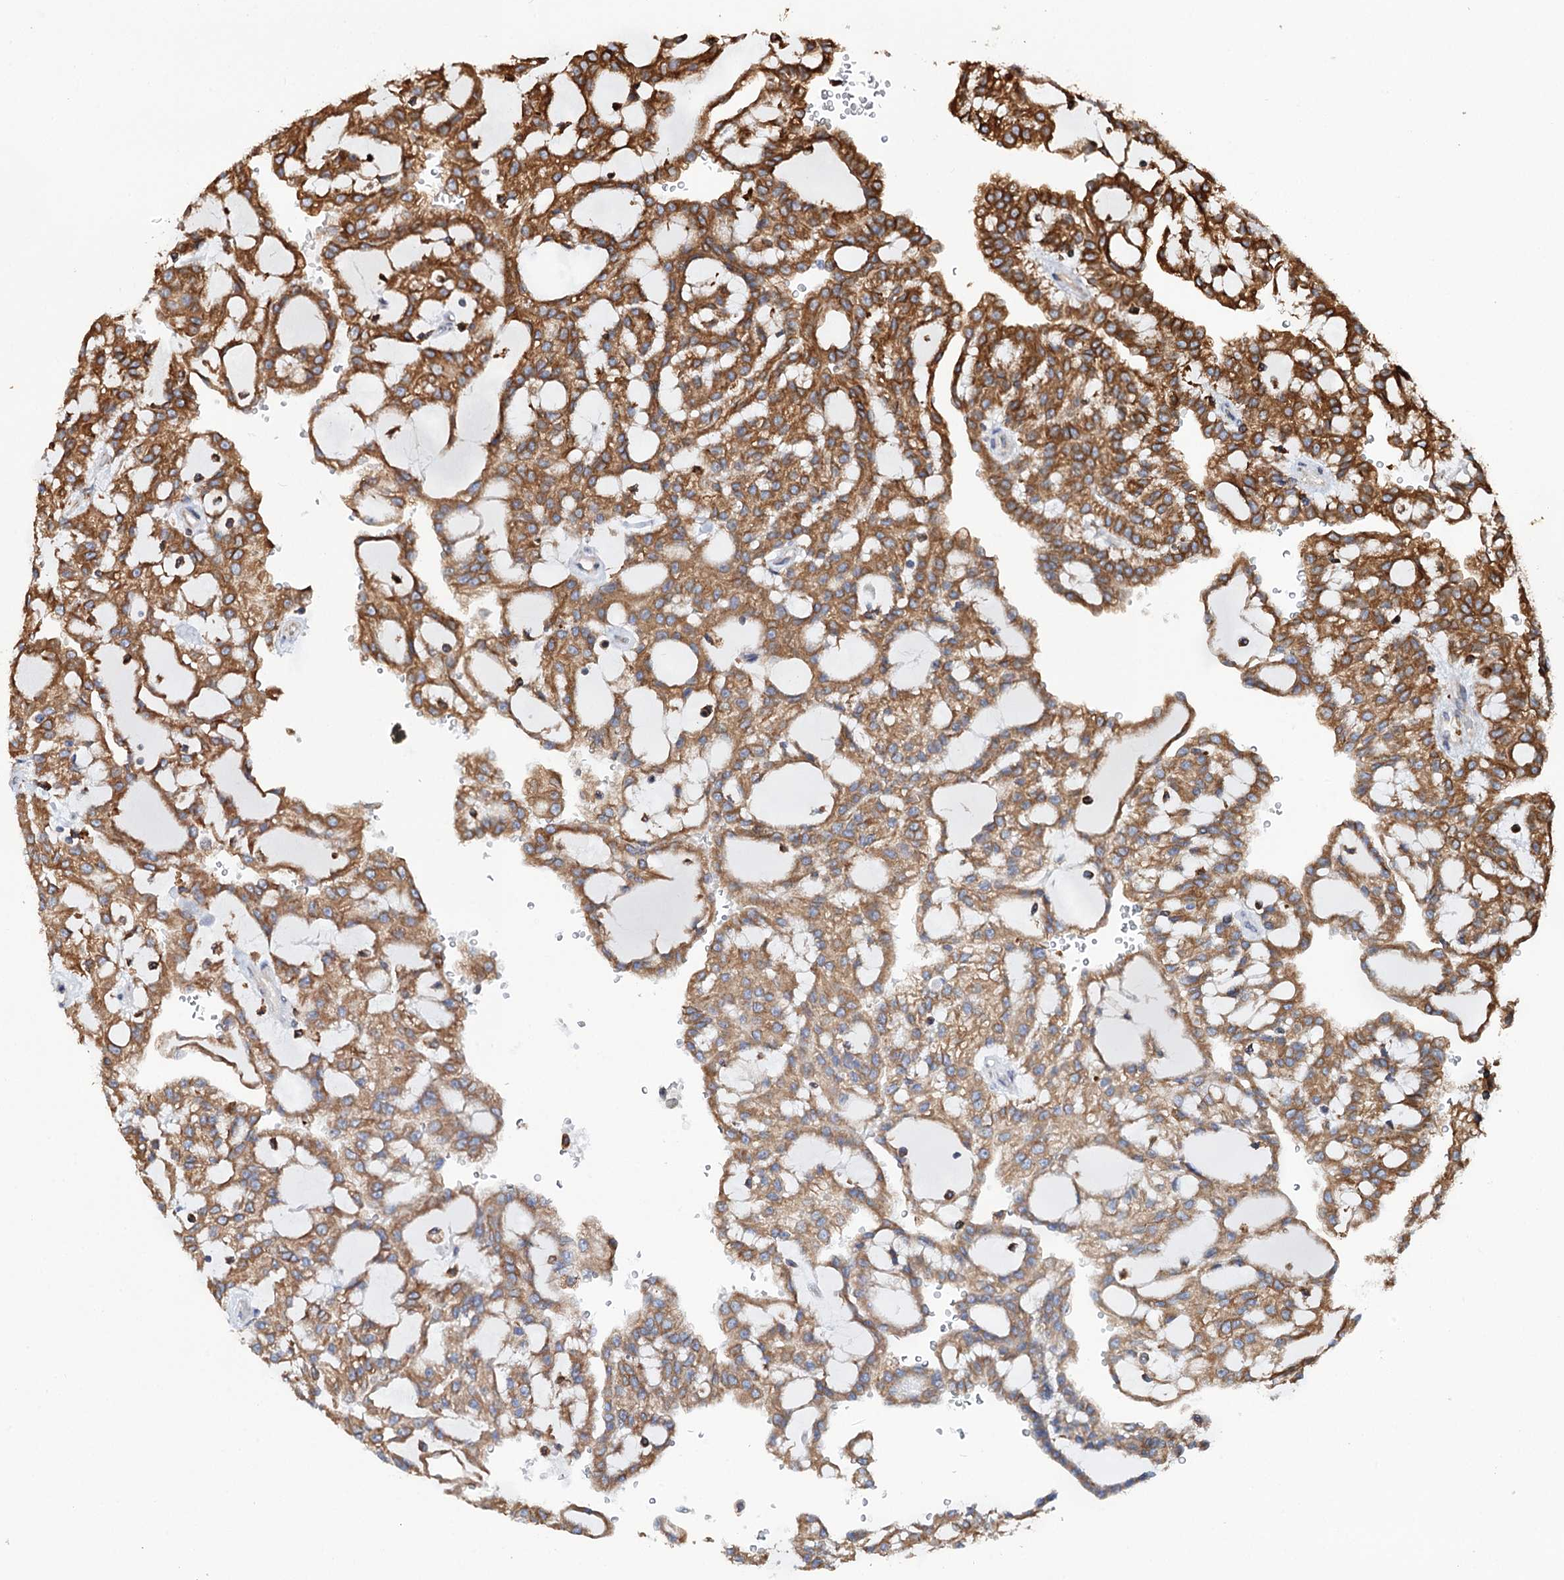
{"staining": {"intensity": "strong", "quantity": ">75%", "location": "cytoplasmic/membranous"}, "tissue": "renal cancer", "cell_type": "Tumor cells", "image_type": "cancer", "snomed": [{"axis": "morphology", "description": "Adenocarcinoma, NOS"}, {"axis": "topography", "description": "Kidney"}], "caption": "Renal cancer (adenocarcinoma) stained for a protein (brown) demonstrates strong cytoplasmic/membranous positive positivity in approximately >75% of tumor cells.", "gene": "ERP29", "patient": {"sex": "male", "age": 63}}